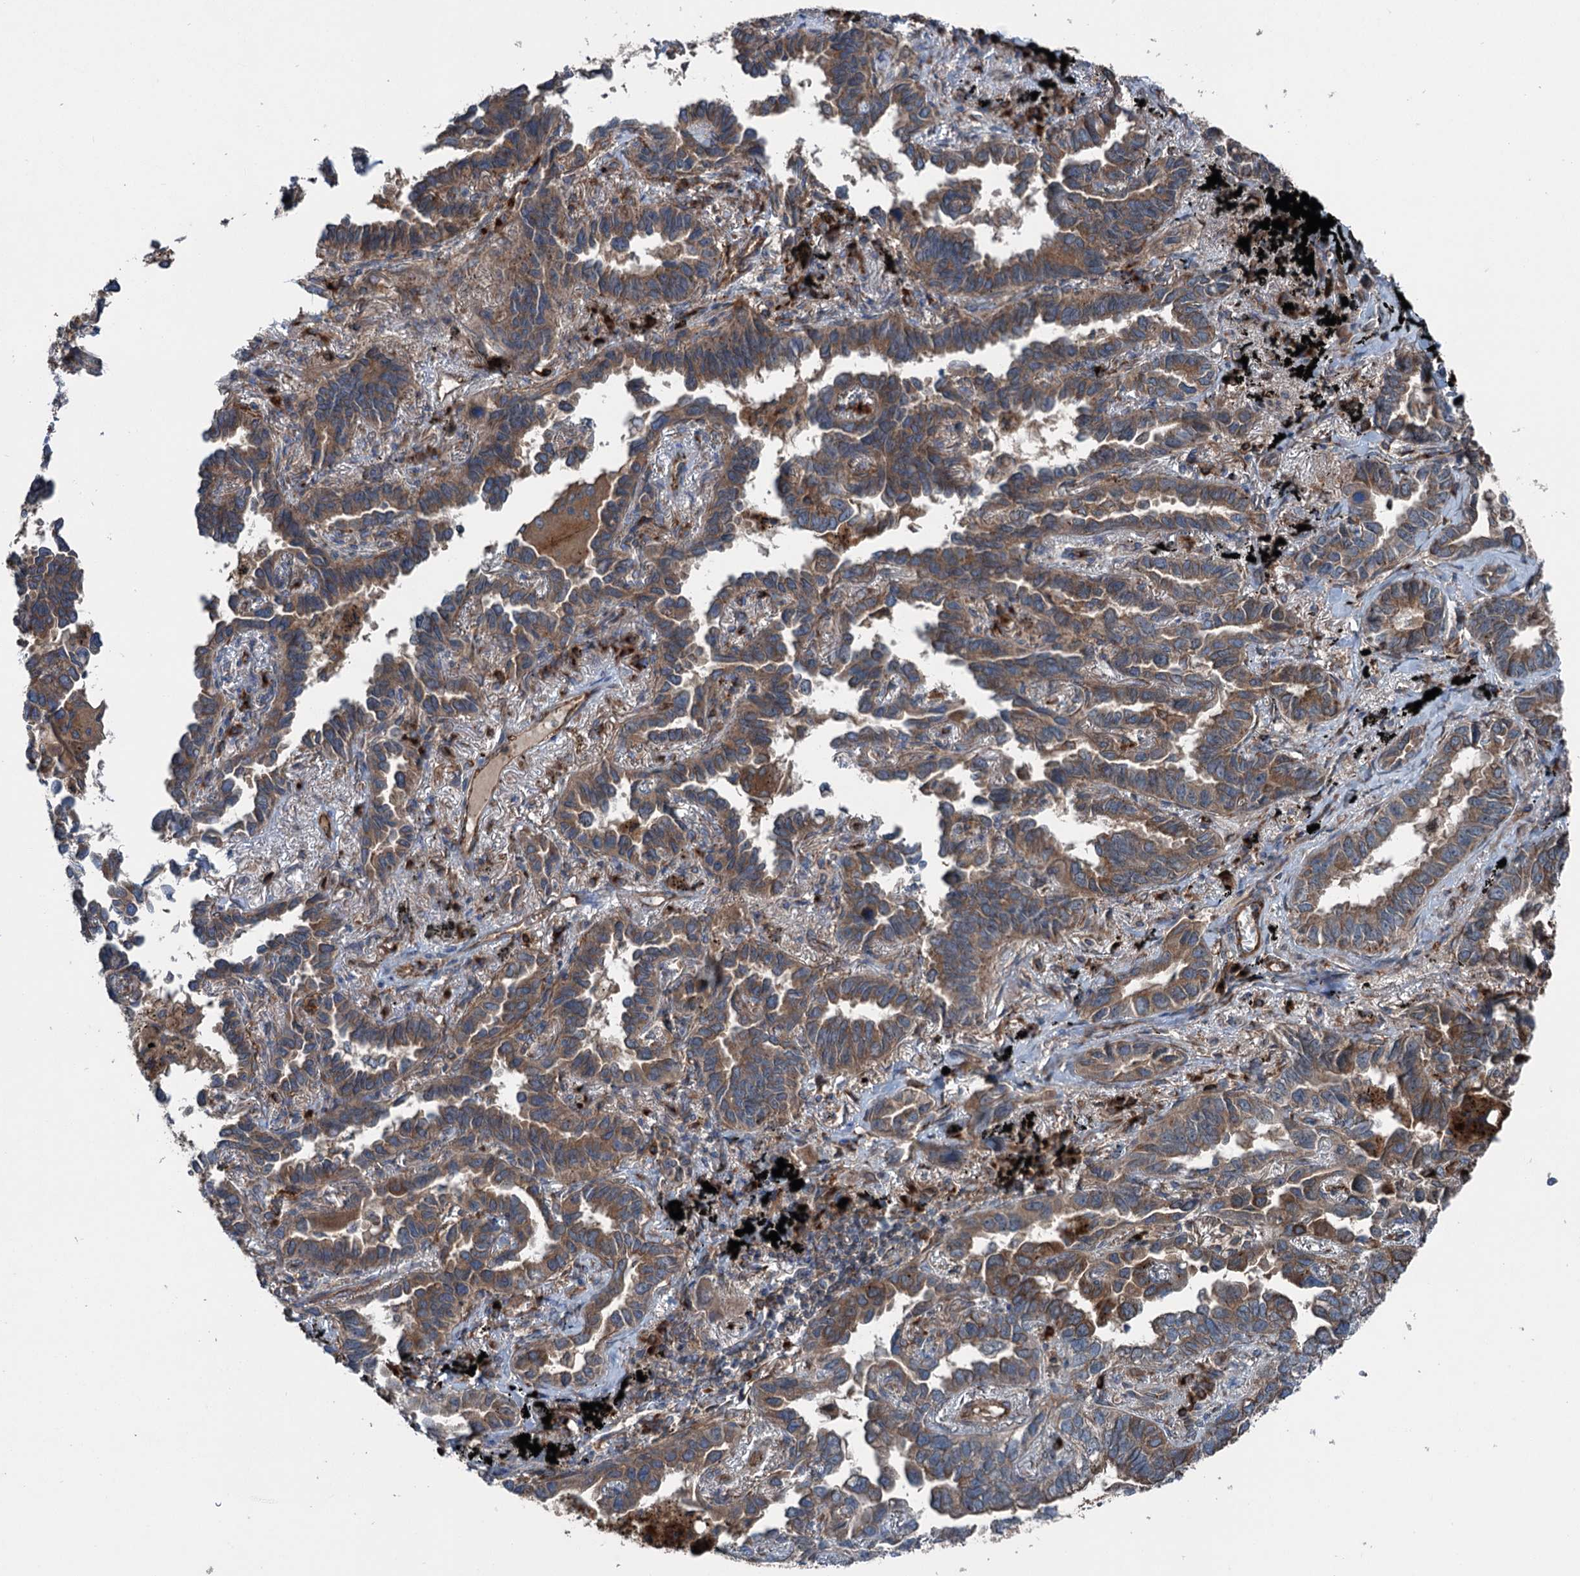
{"staining": {"intensity": "moderate", "quantity": ">75%", "location": "cytoplasmic/membranous"}, "tissue": "lung cancer", "cell_type": "Tumor cells", "image_type": "cancer", "snomed": [{"axis": "morphology", "description": "Adenocarcinoma, NOS"}, {"axis": "topography", "description": "Lung"}], "caption": "Protein staining of lung cancer tissue displays moderate cytoplasmic/membranous expression in about >75% of tumor cells.", "gene": "CALCOCO1", "patient": {"sex": "male", "age": 67}}